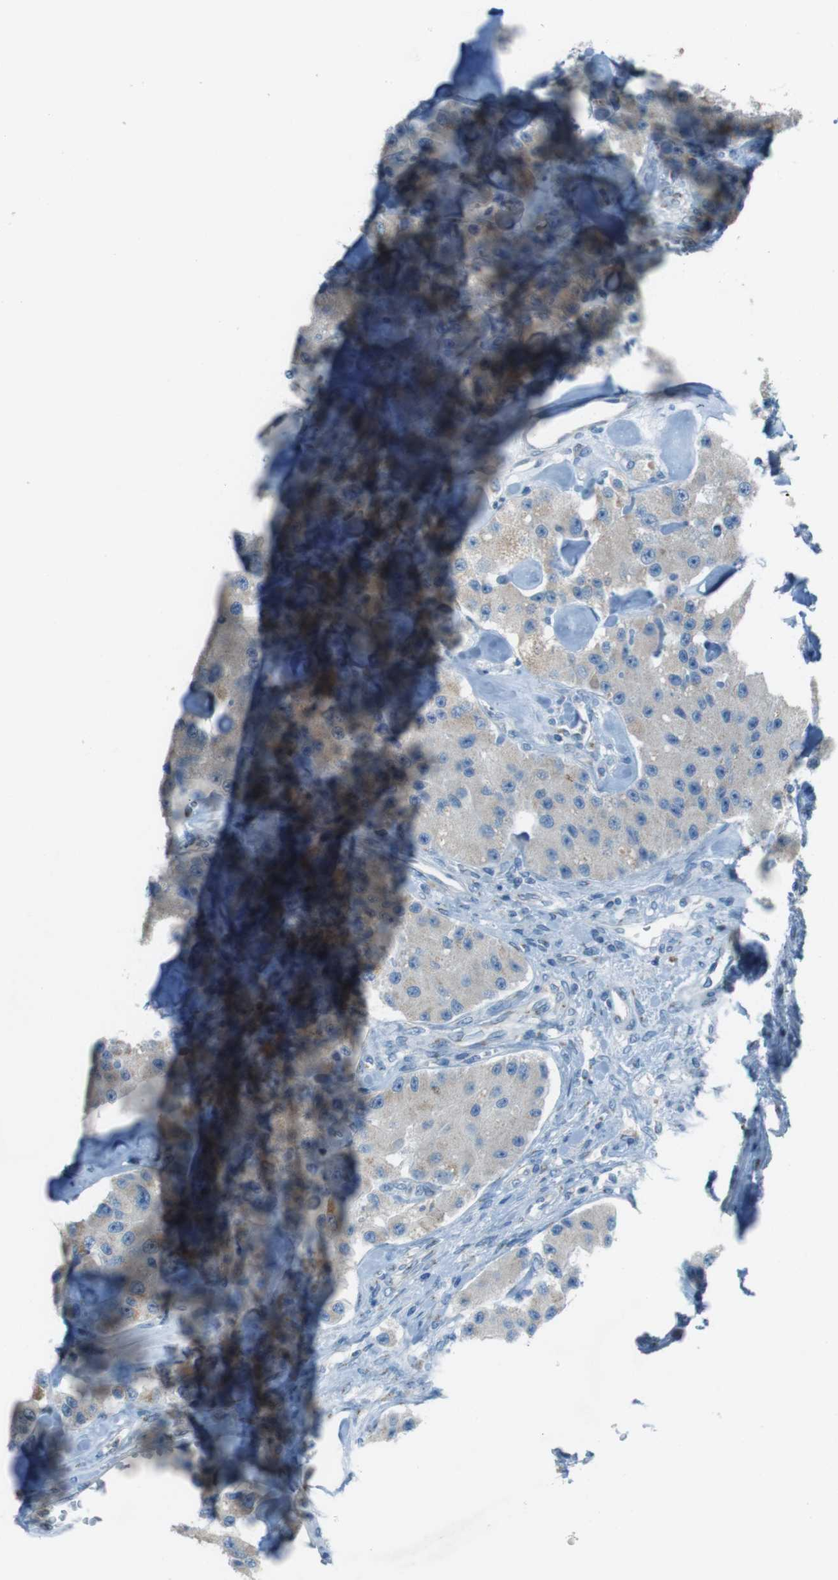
{"staining": {"intensity": "weak", "quantity": ">75%", "location": "cytoplasmic/membranous"}, "tissue": "carcinoid", "cell_type": "Tumor cells", "image_type": "cancer", "snomed": [{"axis": "morphology", "description": "Carcinoid, malignant, NOS"}, {"axis": "topography", "description": "Pancreas"}], "caption": "A high-resolution image shows immunohistochemistry (IHC) staining of carcinoid (malignant), which displays weak cytoplasmic/membranous expression in approximately >75% of tumor cells.", "gene": "TXNDC15", "patient": {"sex": "male", "age": 41}}